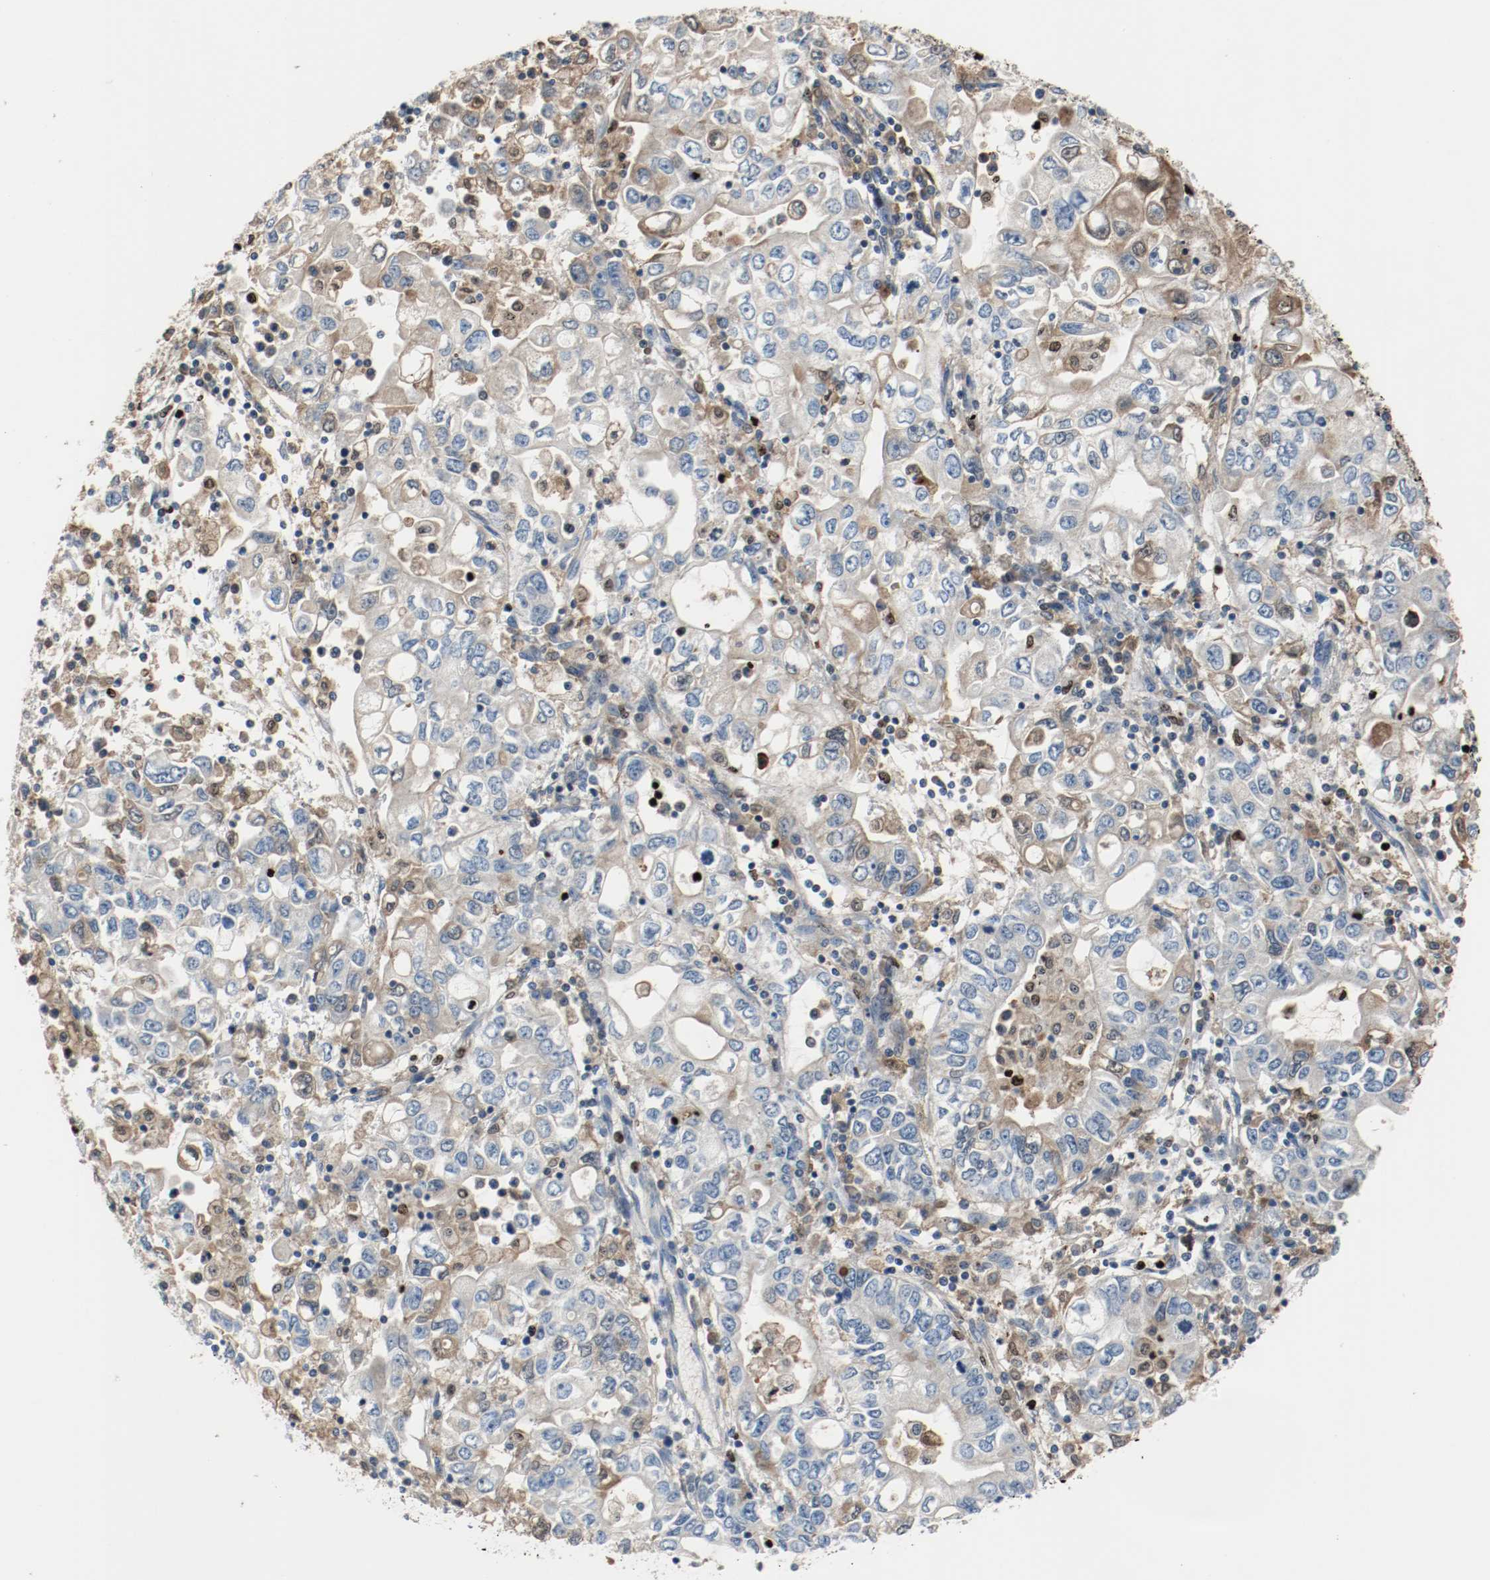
{"staining": {"intensity": "weak", "quantity": "<25%", "location": "cytoplasmic/membranous"}, "tissue": "stomach cancer", "cell_type": "Tumor cells", "image_type": "cancer", "snomed": [{"axis": "morphology", "description": "Adenocarcinoma, NOS"}, {"axis": "topography", "description": "Stomach, lower"}], "caption": "The image displays no staining of tumor cells in stomach cancer.", "gene": "BLK", "patient": {"sex": "female", "age": 72}}